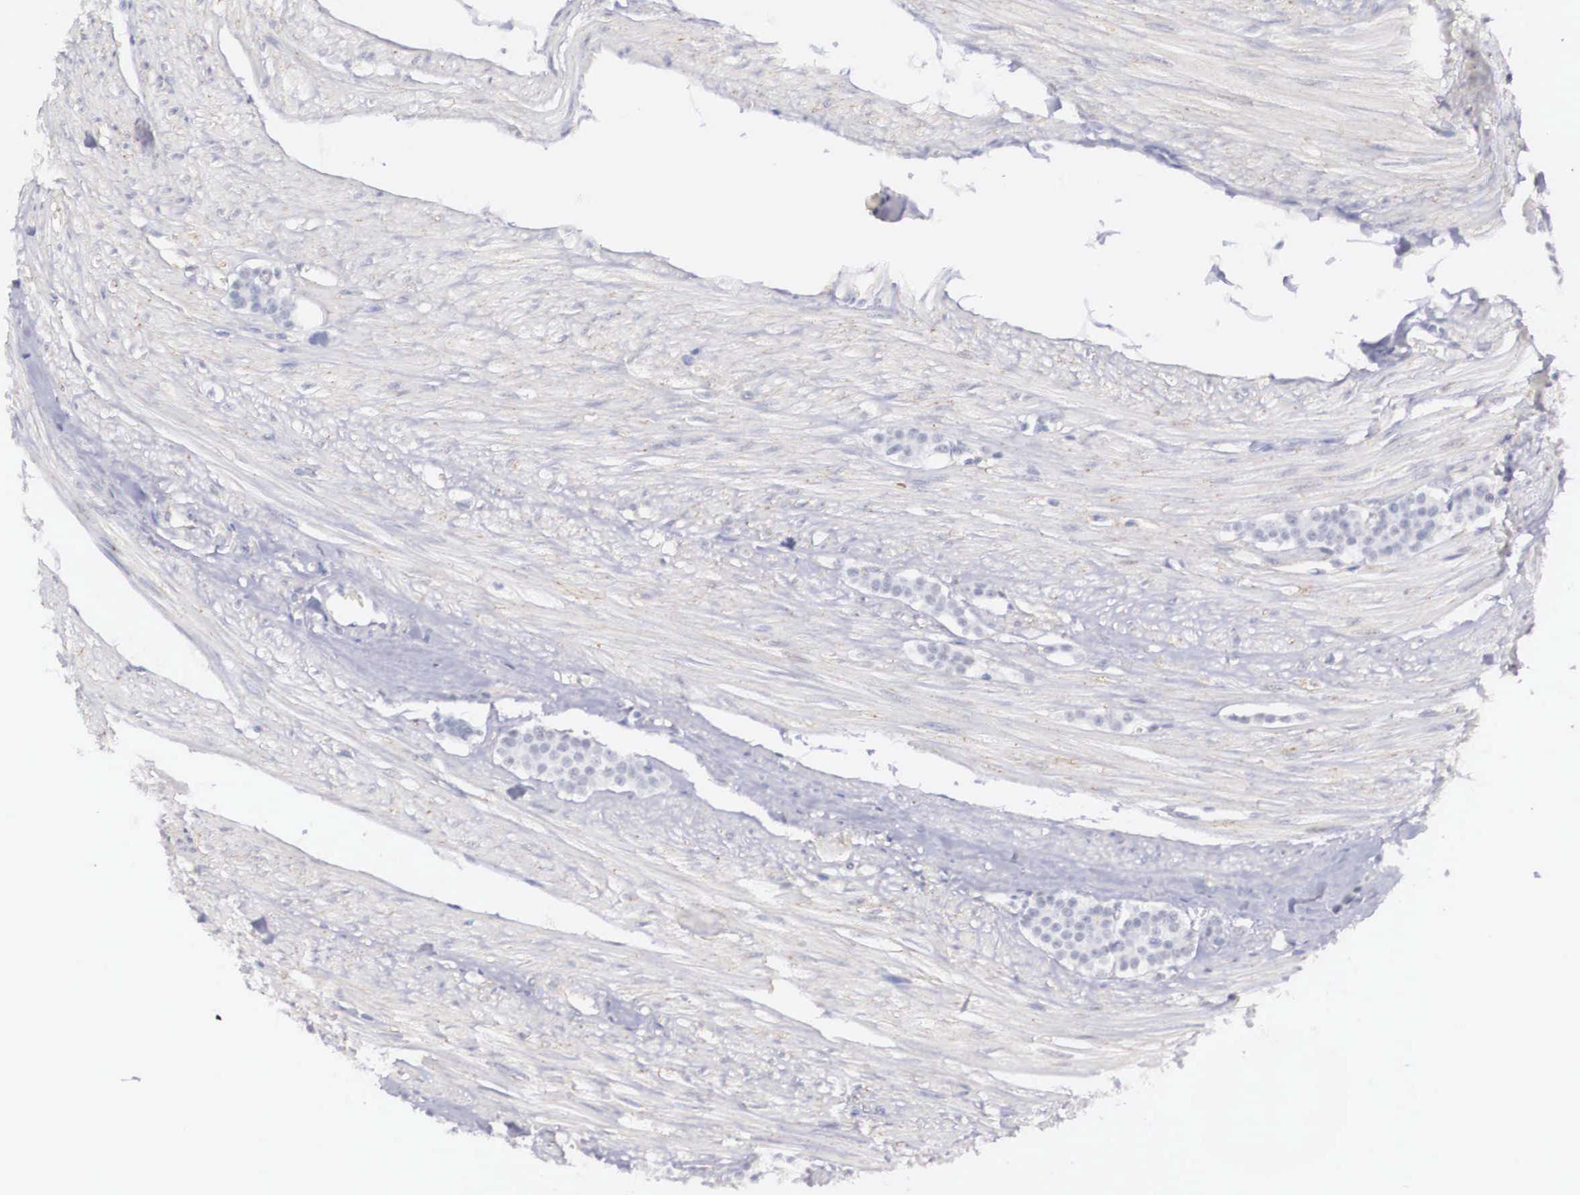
{"staining": {"intensity": "negative", "quantity": "none", "location": "none"}, "tissue": "carcinoid", "cell_type": "Tumor cells", "image_type": "cancer", "snomed": [{"axis": "morphology", "description": "Carcinoid, malignant, NOS"}, {"axis": "topography", "description": "Small intestine"}], "caption": "Protein analysis of carcinoid demonstrates no significant staining in tumor cells. (Brightfield microscopy of DAB (3,3'-diaminobenzidine) immunohistochemistry at high magnification).", "gene": "NR4A2", "patient": {"sex": "male", "age": 60}}